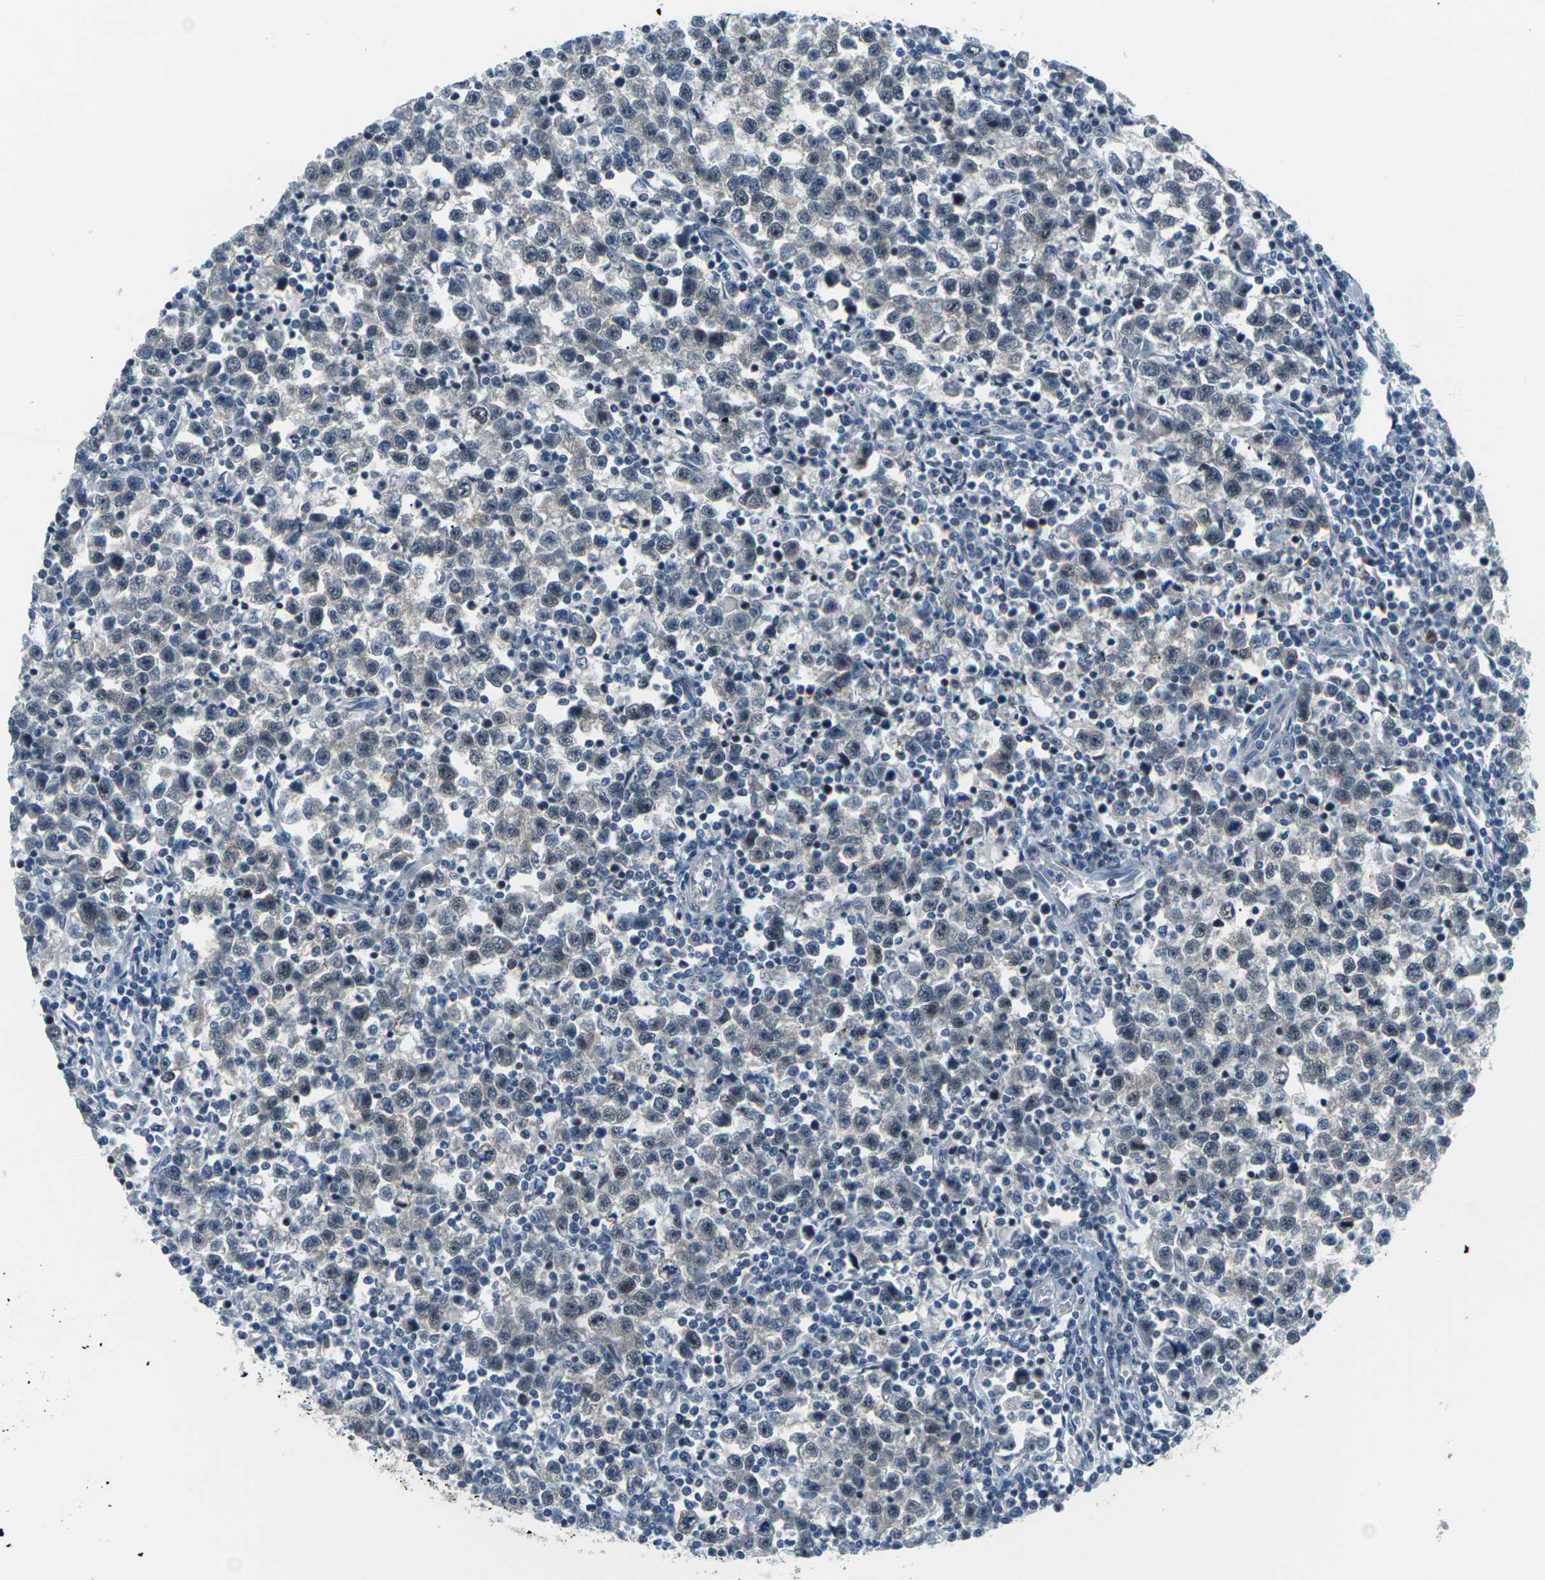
{"staining": {"intensity": "negative", "quantity": "none", "location": "none"}, "tissue": "testis cancer", "cell_type": "Tumor cells", "image_type": "cancer", "snomed": [{"axis": "morphology", "description": "Seminoma, NOS"}, {"axis": "topography", "description": "Testis"}], "caption": "IHC image of neoplastic tissue: human testis seminoma stained with DAB displays no significant protein expression in tumor cells. Nuclei are stained in blue.", "gene": "SLC13A3", "patient": {"sex": "male", "age": 43}}